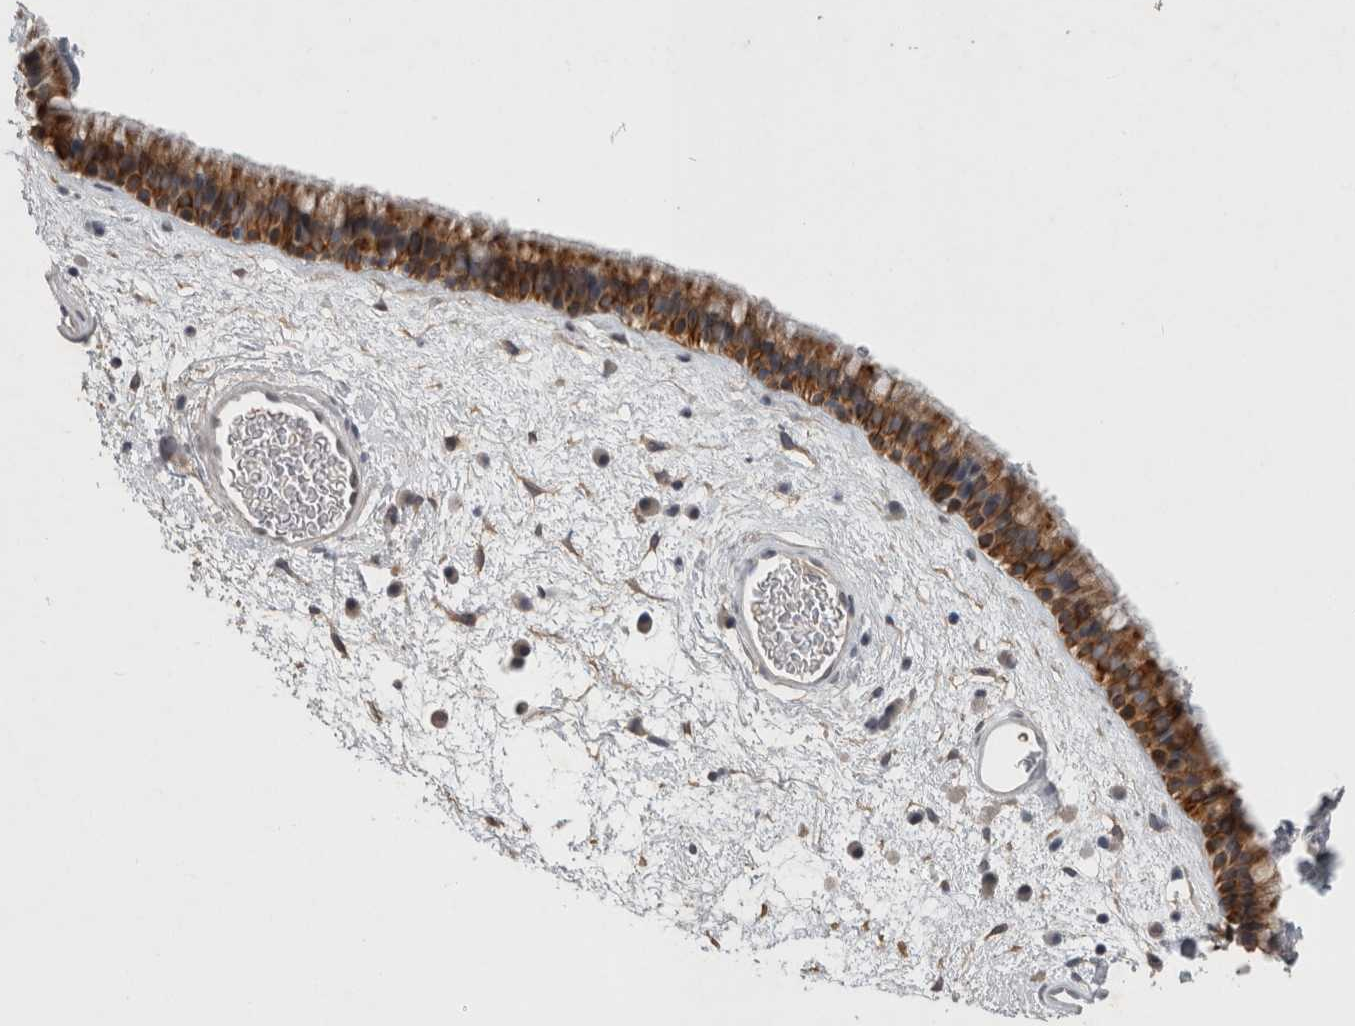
{"staining": {"intensity": "strong", "quantity": ">75%", "location": "cytoplasmic/membranous"}, "tissue": "nasopharynx", "cell_type": "Respiratory epithelial cells", "image_type": "normal", "snomed": [{"axis": "morphology", "description": "Normal tissue, NOS"}, {"axis": "morphology", "description": "Inflammation, NOS"}, {"axis": "topography", "description": "Nasopharynx"}], "caption": "This image demonstrates immunohistochemistry staining of unremarkable human nasopharynx, with high strong cytoplasmic/membranous expression in about >75% of respiratory epithelial cells.", "gene": "RHPN1", "patient": {"sex": "male", "age": 48}}